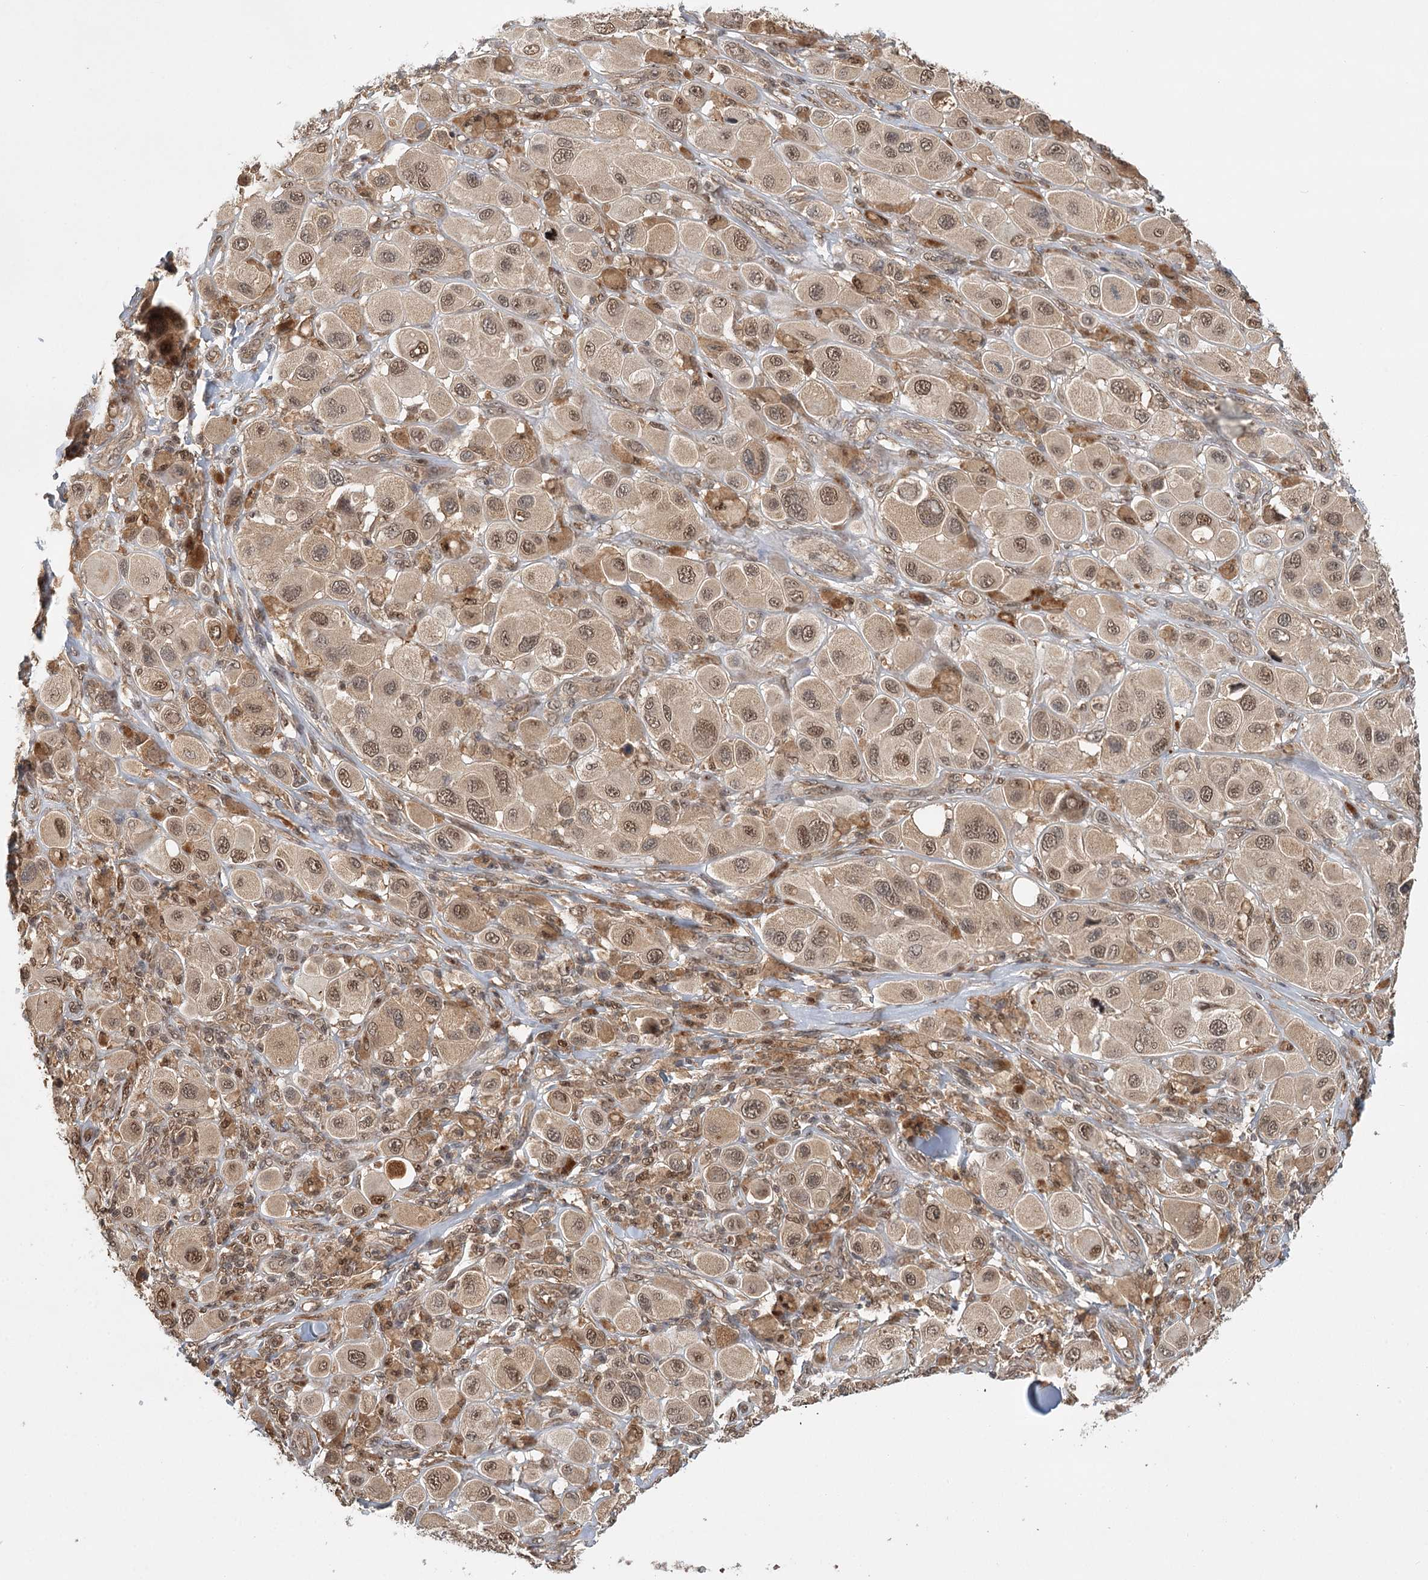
{"staining": {"intensity": "moderate", "quantity": ">75%", "location": "nuclear"}, "tissue": "melanoma", "cell_type": "Tumor cells", "image_type": "cancer", "snomed": [{"axis": "morphology", "description": "Malignant melanoma, Metastatic site"}, {"axis": "topography", "description": "Skin"}], "caption": "Immunohistochemical staining of melanoma demonstrates moderate nuclear protein positivity in approximately >75% of tumor cells.", "gene": "N6AMT1", "patient": {"sex": "male", "age": 41}}